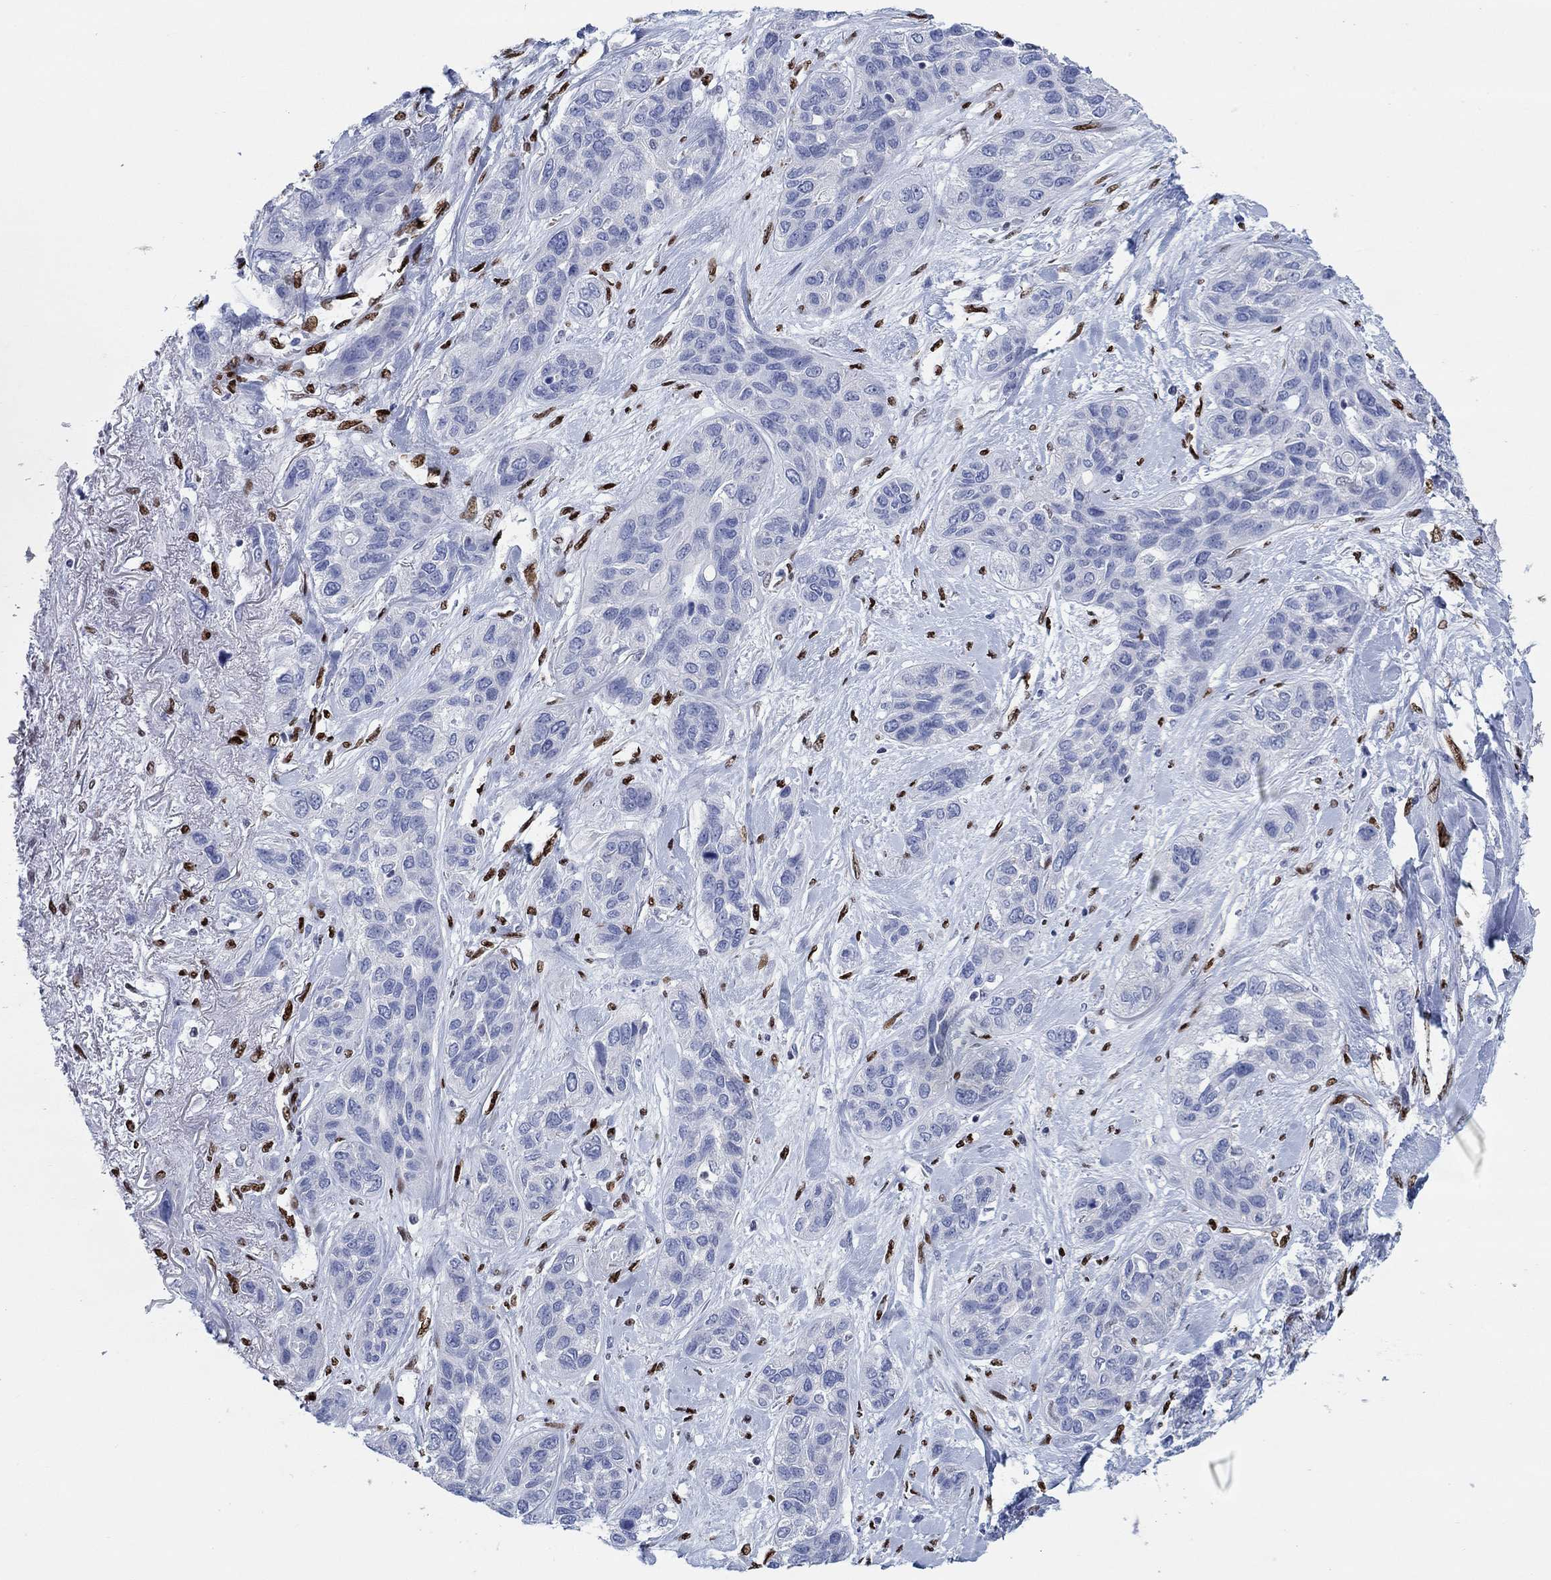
{"staining": {"intensity": "negative", "quantity": "none", "location": "none"}, "tissue": "lung cancer", "cell_type": "Tumor cells", "image_type": "cancer", "snomed": [{"axis": "morphology", "description": "Squamous cell carcinoma, NOS"}, {"axis": "topography", "description": "Lung"}], "caption": "The histopathology image exhibits no significant staining in tumor cells of squamous cell carcinoma (lung).", "gene": "ZEB1", "patient": {"sex": "female", "age": 70}}